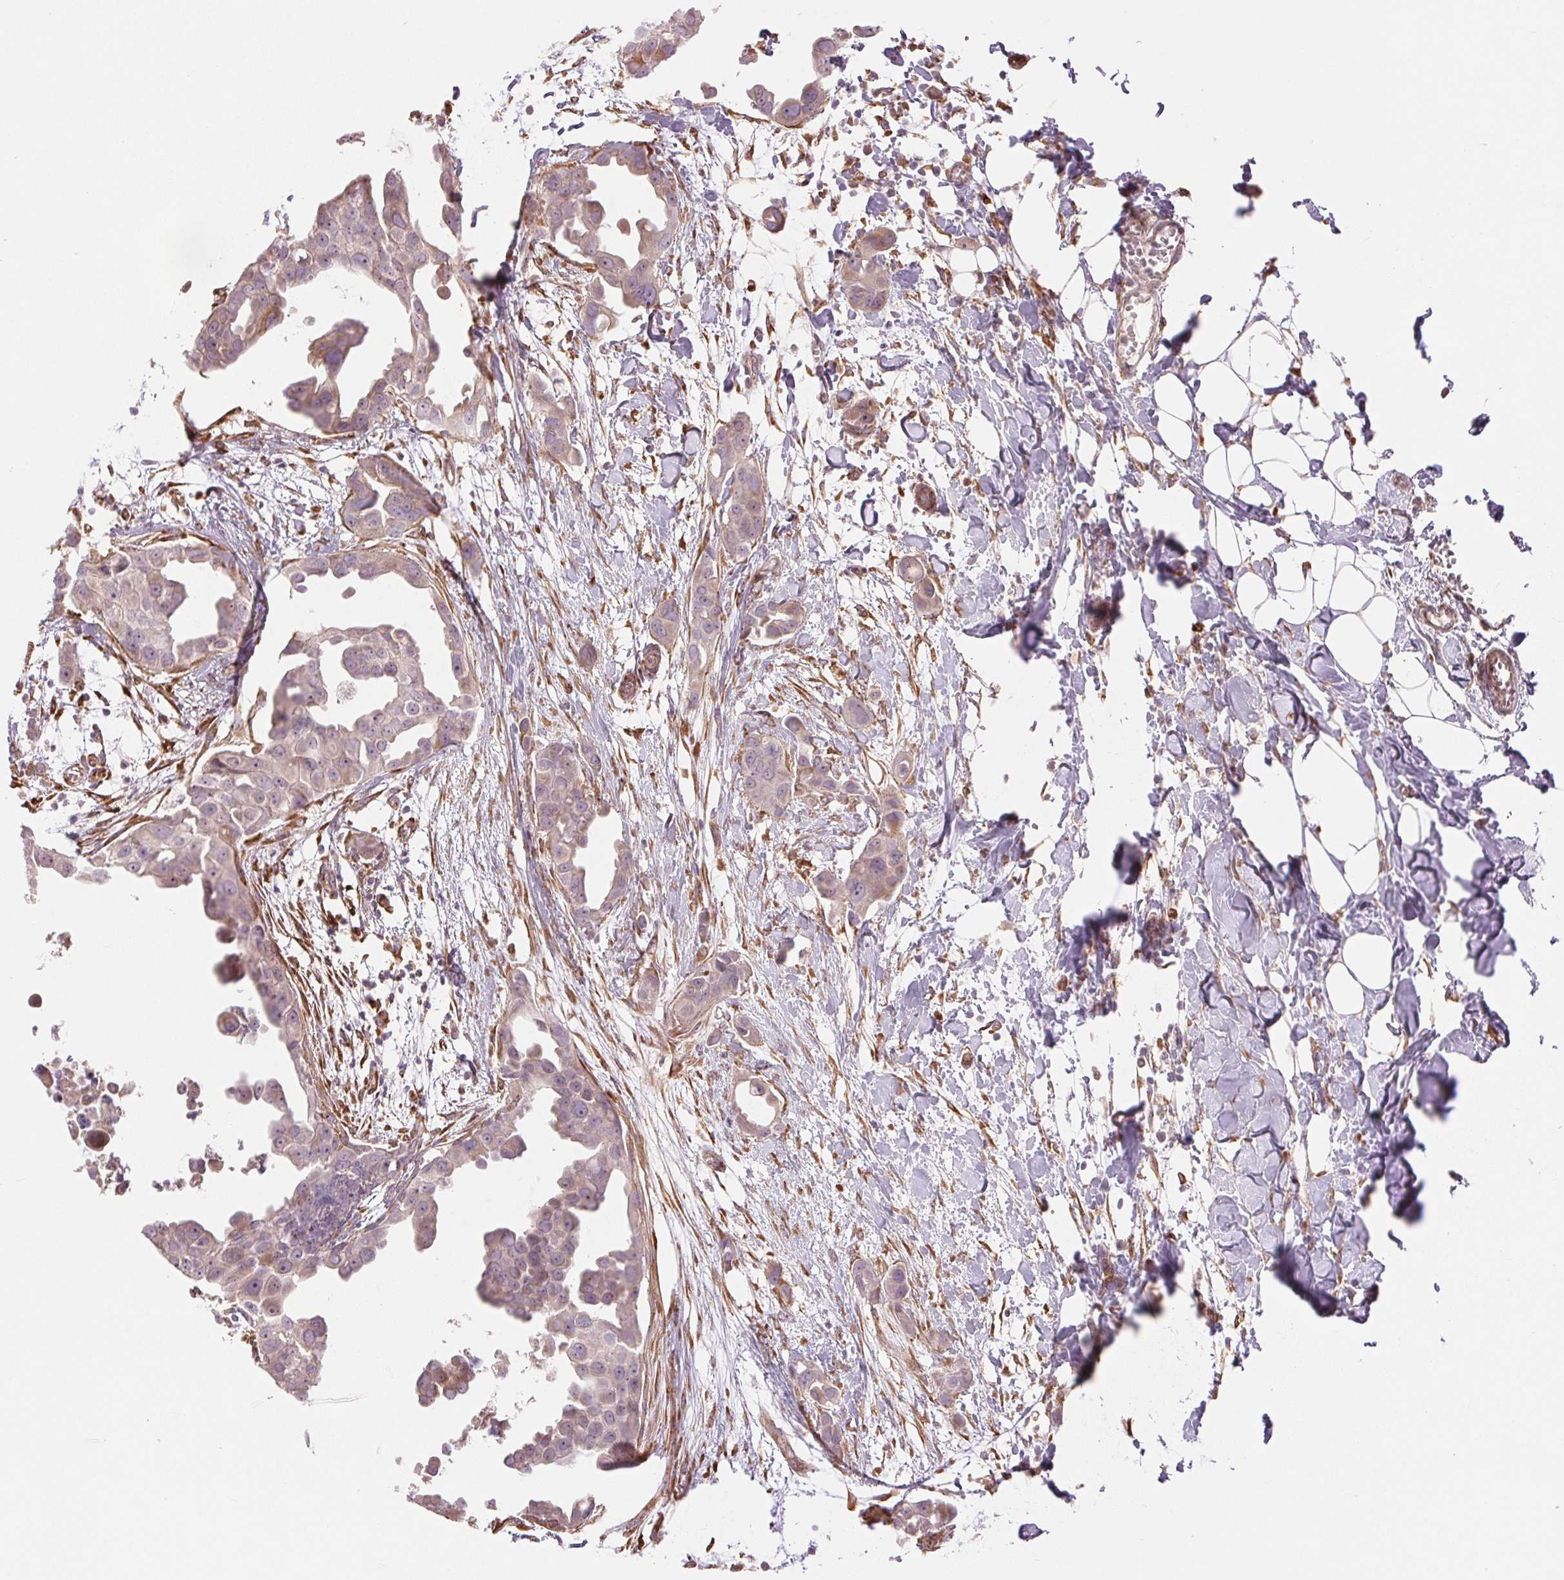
{"staining": {"intensity": "weak", "quantity": "<25%", "location": "cytoplasmic/membranous"}, "tissue": "breast cancer", "cell_type": "Tumor cells", "image_type": "cancer", "snomed": [{"axis": "morphology", "description": "Duct carcinoma"}, {"axis": "topography", "description": "Breast"}], "caption": "Tumor cells show no significant protein staining in infiltrating ductal carcinoma (breast).", "gene": "METTL17", "patient": {"sex": "female", "age": 38}}